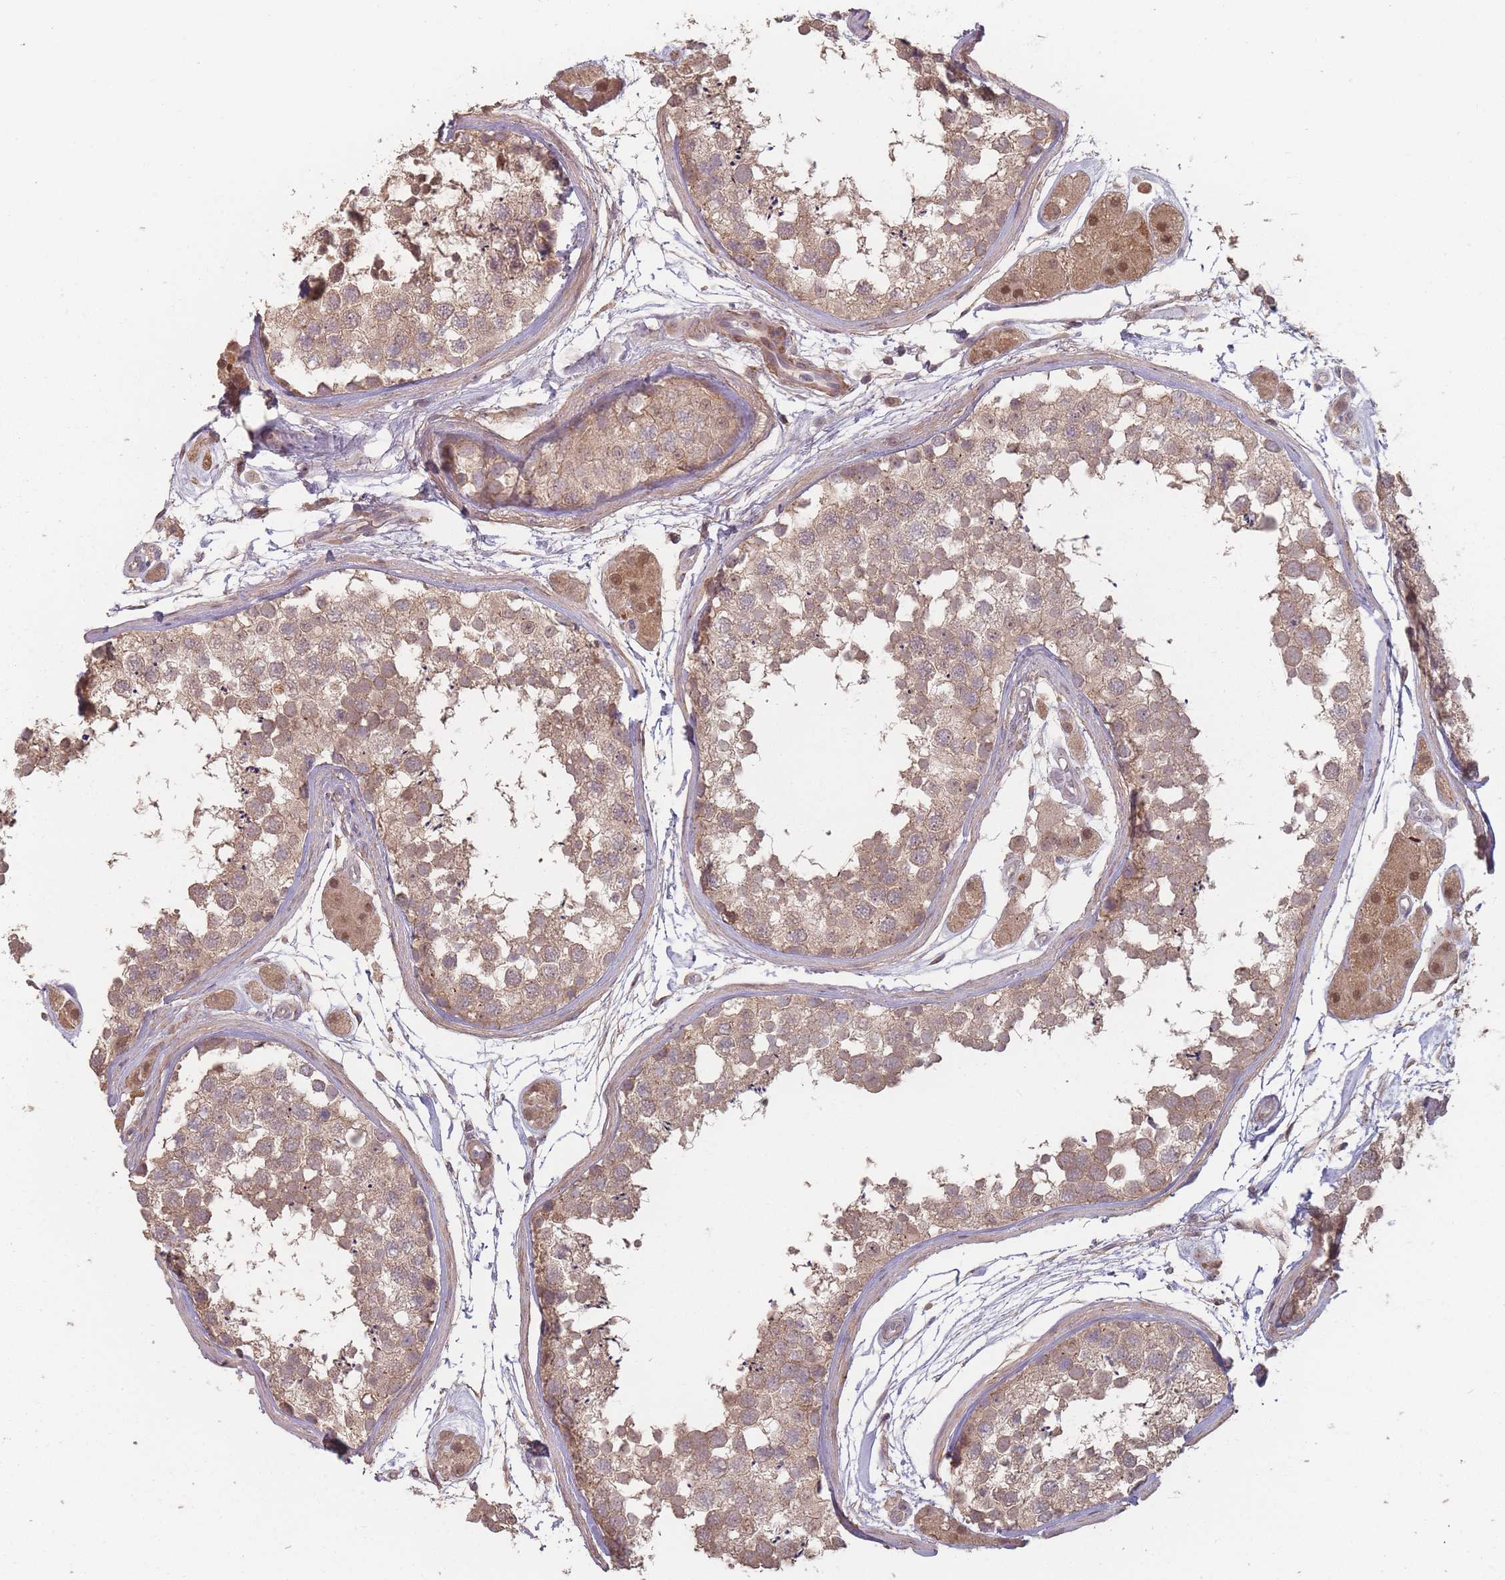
{"staining": {"intensity": "moderate", "quantity": ">75%", "location": "cytoplasmic/membranous"}, "tissue": "testis", "cell_type": "Cells in seminiferous ducts", "image_type": "normal", "snomed": [{"axis": "morphology", "description": "Normal tissue, NOS"}, {"axis": "topography", "description": "Testis"}], "caption": "Immunohistochemical staining of benign testis exhibits medium levels of moderate cytoplasmic/membranous staining in about >75% of cells in seminiferous ducts.", "gene": "ERCC6L", "patient": {"sex": "male", "age": 56}}